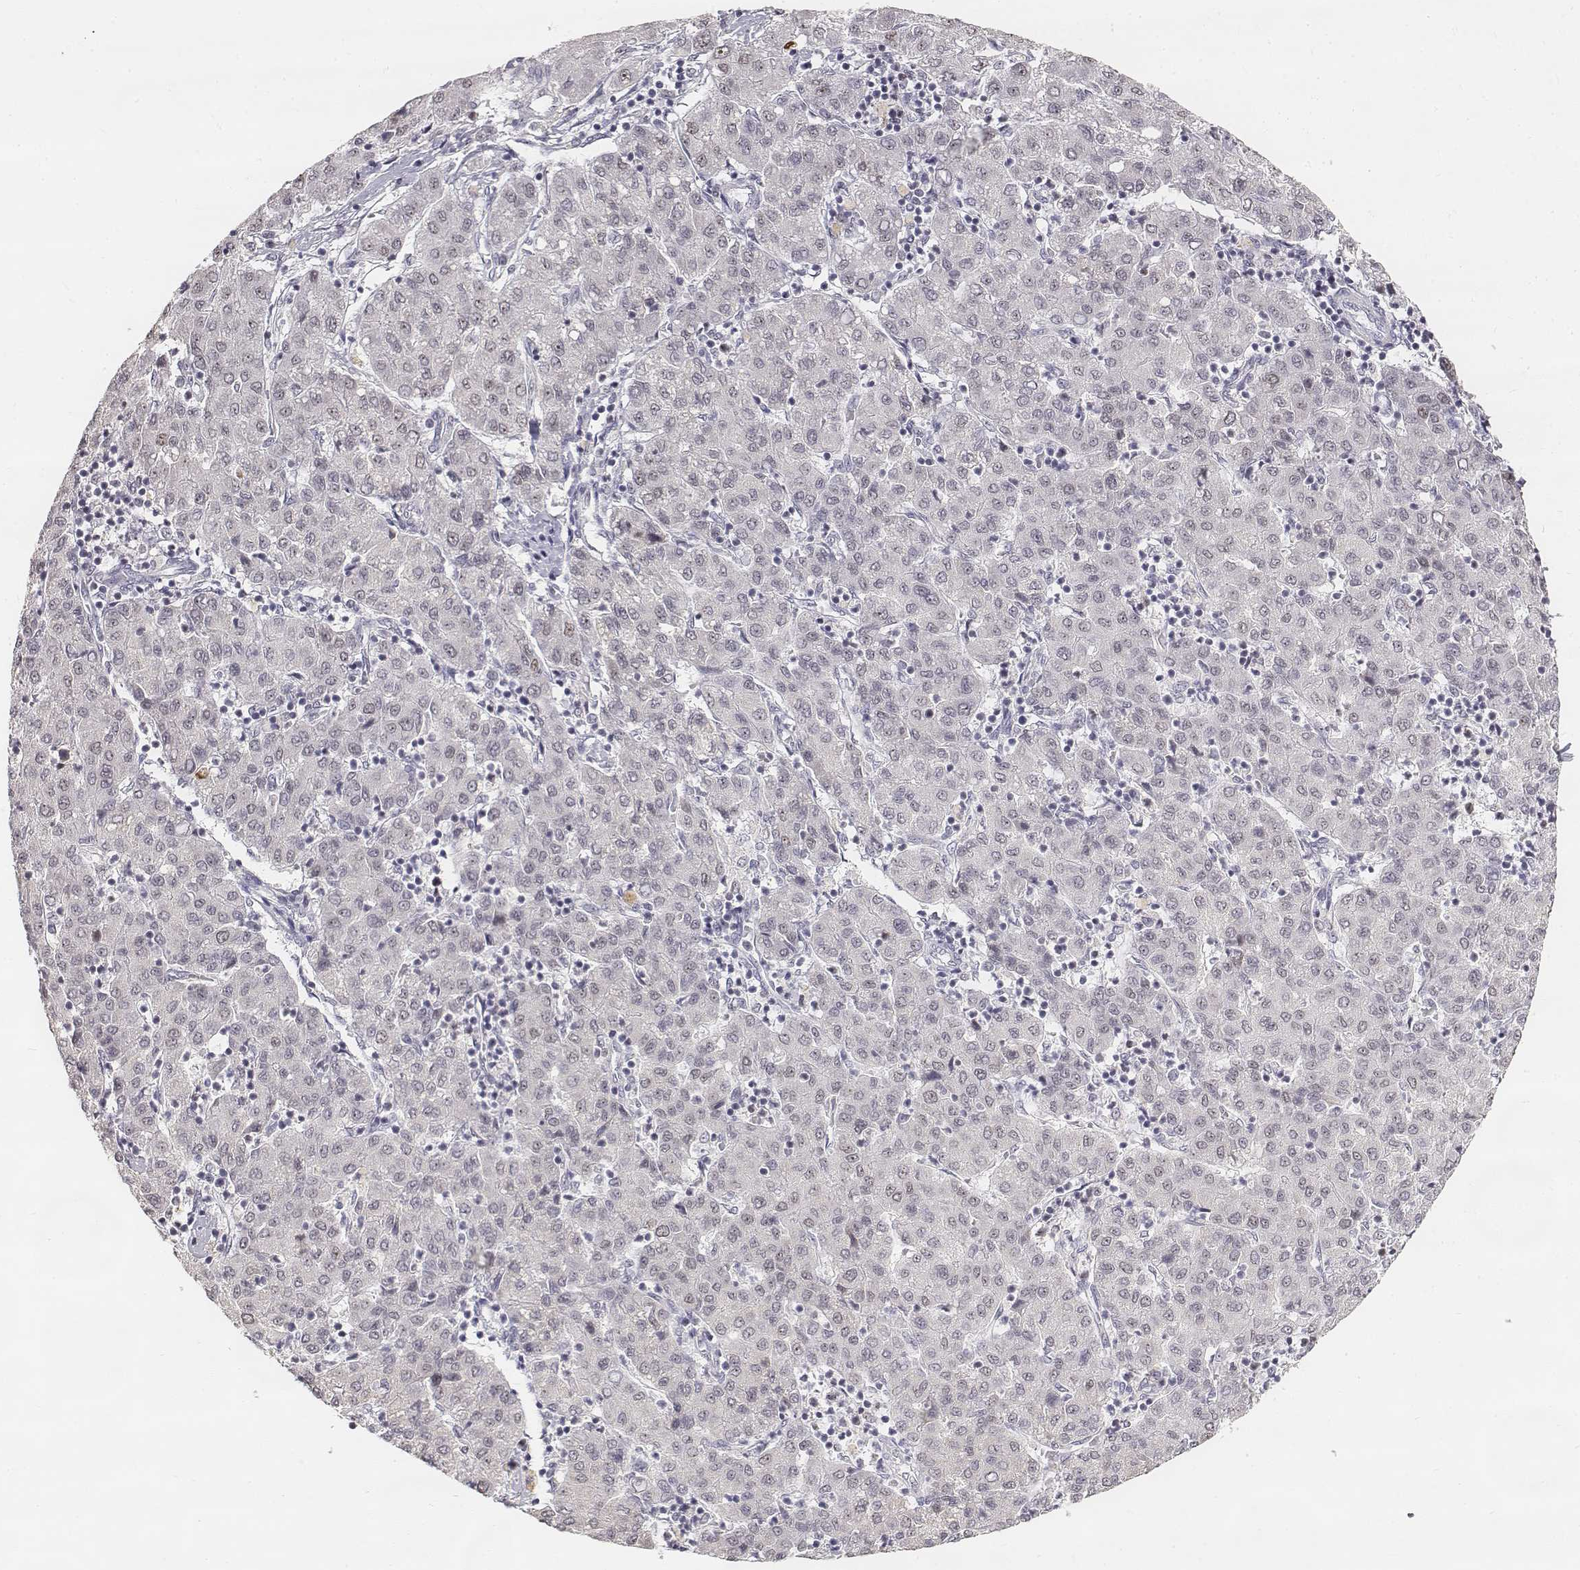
{"staining": {"intensity": "weak", "quantity": "<25%", "location": "cytoplasmic/membranous"}, "tissue": "liver cancer", "cell_type": "Tumor cells", "image_type": "cancer", "snomed": [{"axis": "morphology", "description": "Carcinoma, Hepatocellular, NOS"}, {"axis": "topography", "description": "Liver"}], "caption": "Protein analysis of liver hepatocellular carcinoma reveals no significant expression in tumor cells.", "gene": "PHF6", "patient": {"sex": "male", "age": 65}}